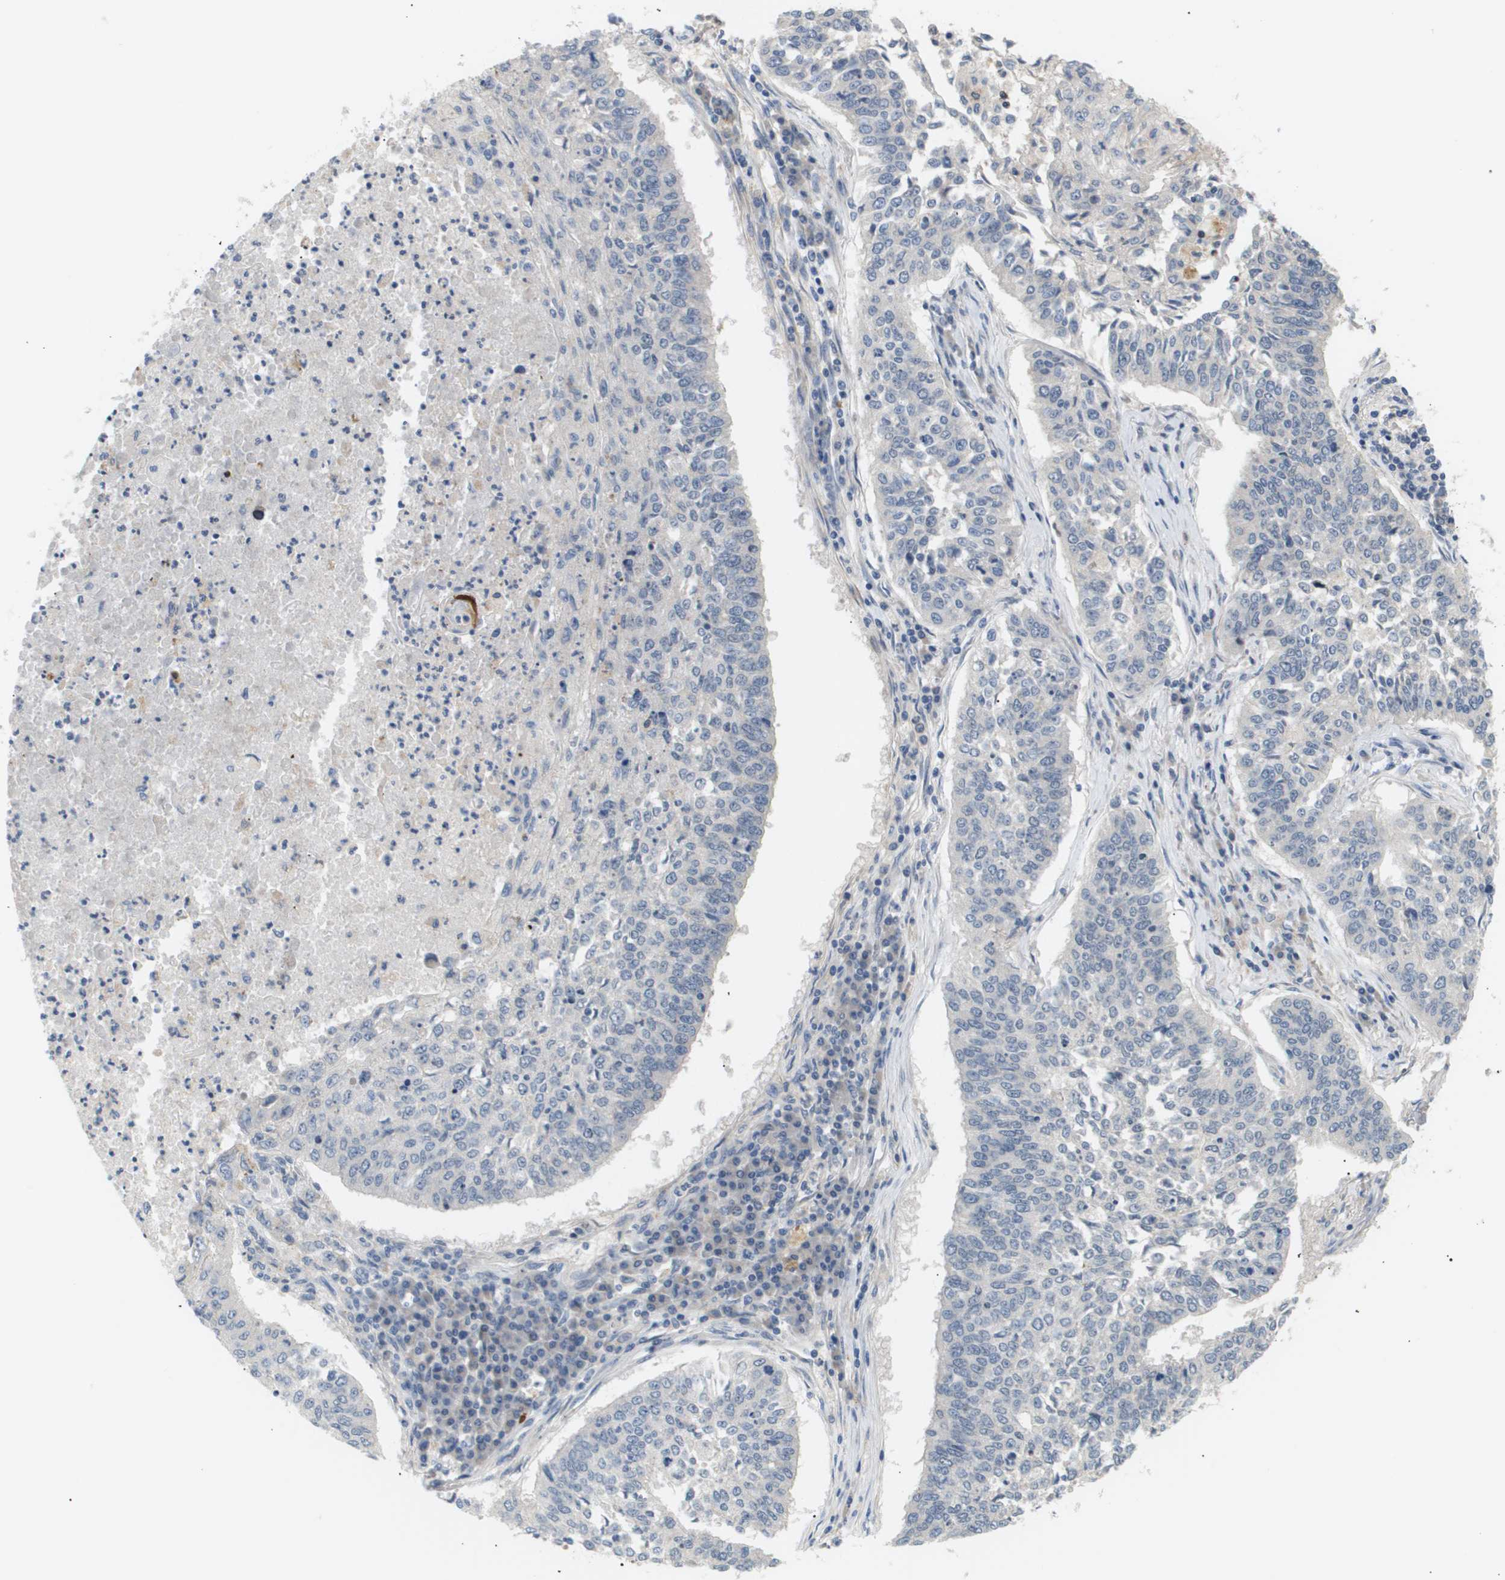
{"staining": {"intensity": "negative", "quantity": "none", "location": "none"}, "tissue": "lung cancer", "cell_type": "Tumor cells", "image_type": "cancer", "snomed": [{"axis": "morphology", "description": "Normal tissue, NOS"}, {"axis": "morphology", "description": "Squamous cell carcinoma, NOS"}, {"axis": "topography", "description": "Cartilage tissue"}, {"axis": "topography", "description": "Bronchus"}, {"axis": "topography", "description": "Lung"}], "caption": "High power microscopy micrograph of an IHC histopathology image of squamous cell carcinoma (lung), revealing no significant positivity in tumor cells.", "gene": "CORO2B", "patient": {"sex": "female", "age": 49}}